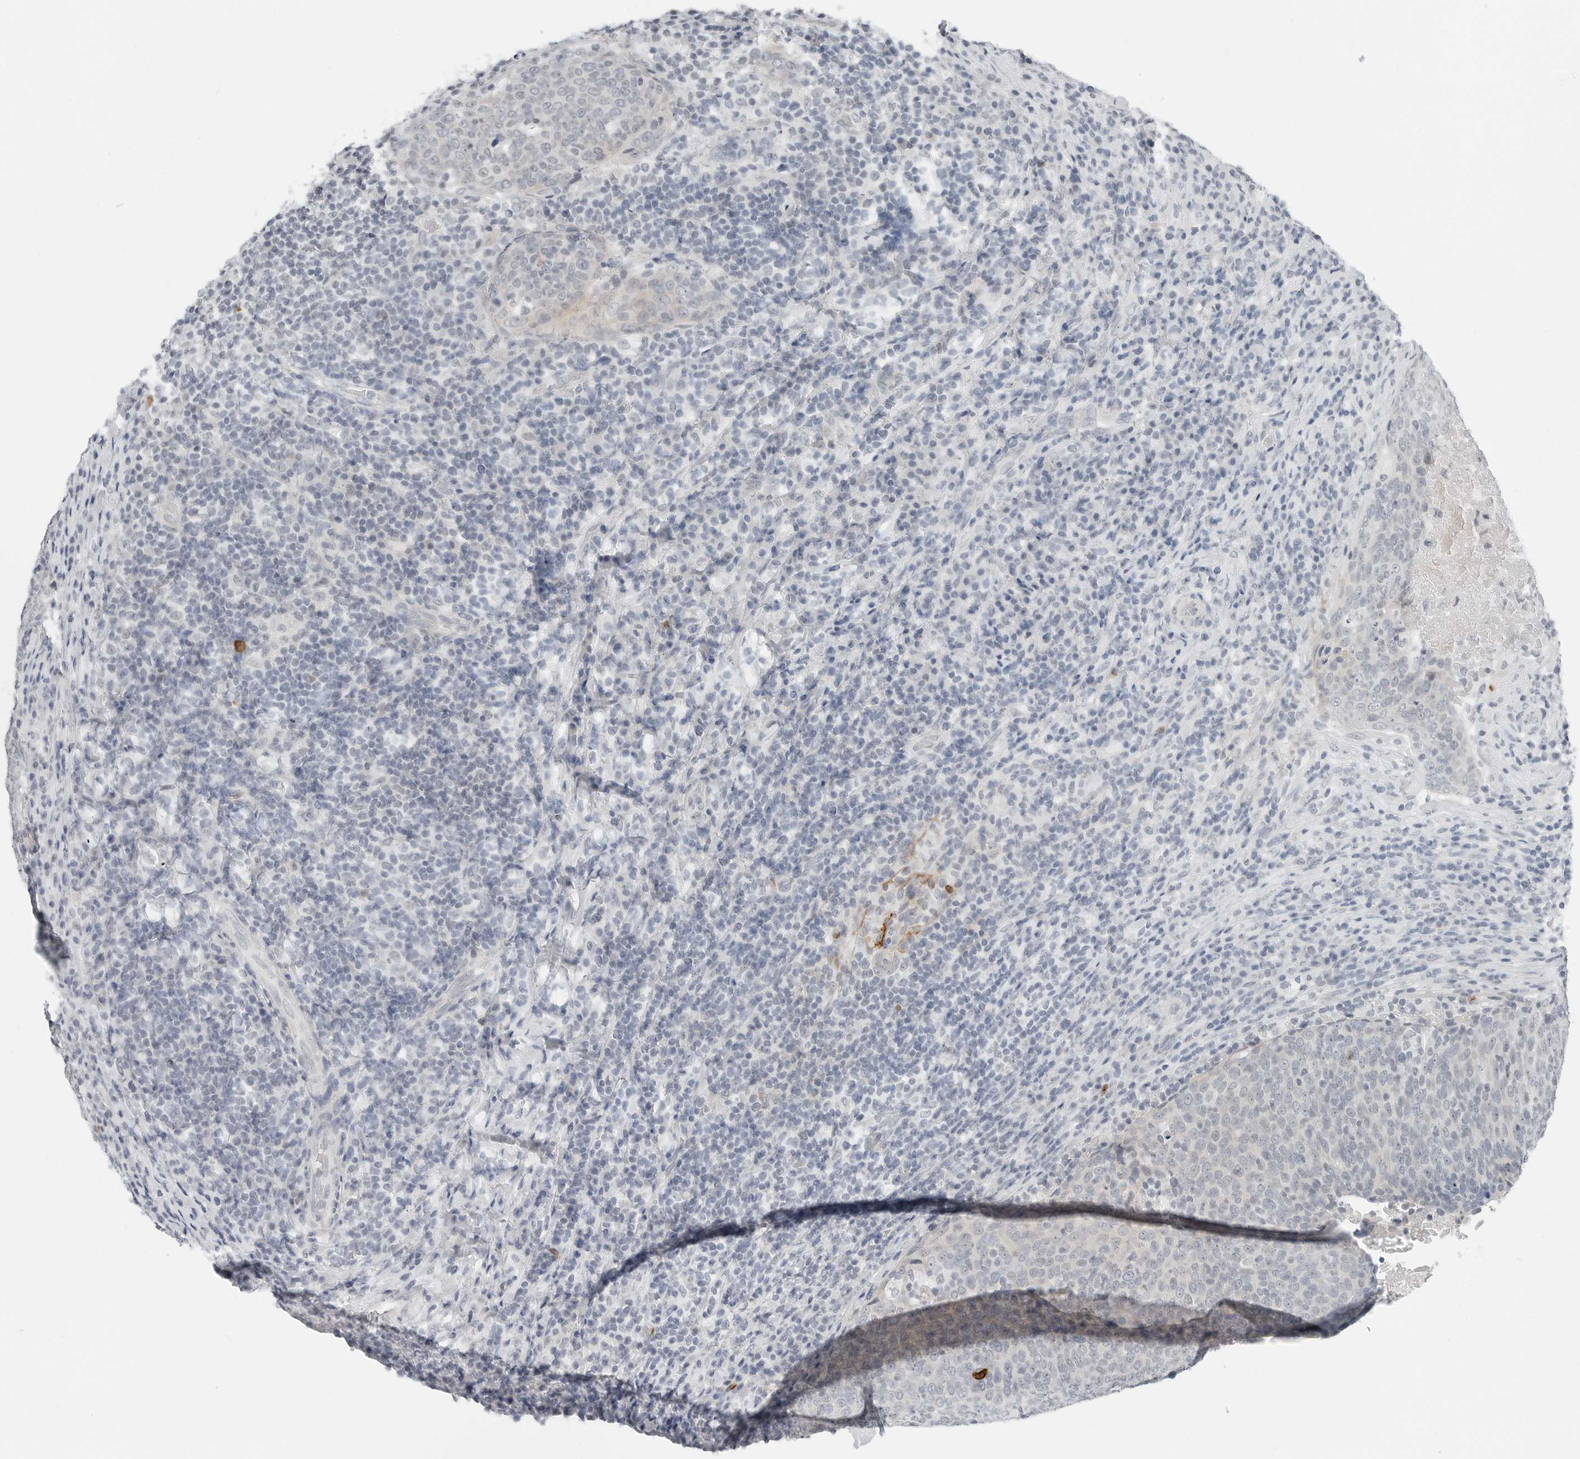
{"staining": {"intensity": "negative", "quantity": "none", "location": "none"}, "tissue": "head and neck cancer", "cell_type": "Tumor cells", "image_type": "cancer", "snomed": [{"axis": "morphology", "description": "Squamous cell carcinoma, NOS"}, {"axis": "morphology", "description": "Squamous cell carcinoma, metastatic, NOS"}, {"axis": "topography", "description": "Lymph node"}, {"axis": "topography", "description": "Head-Neck"}], "caption": "IHC image of neoplastic tissue: human head and neck cancer (squamous cell carcinoma) stained with DAB (3,3'-diaminobenzidine) demonstrates no significant protein expression in tumor cells.", "gene": "XIRP1", "patient": {"sex": "male", "age": 62}}